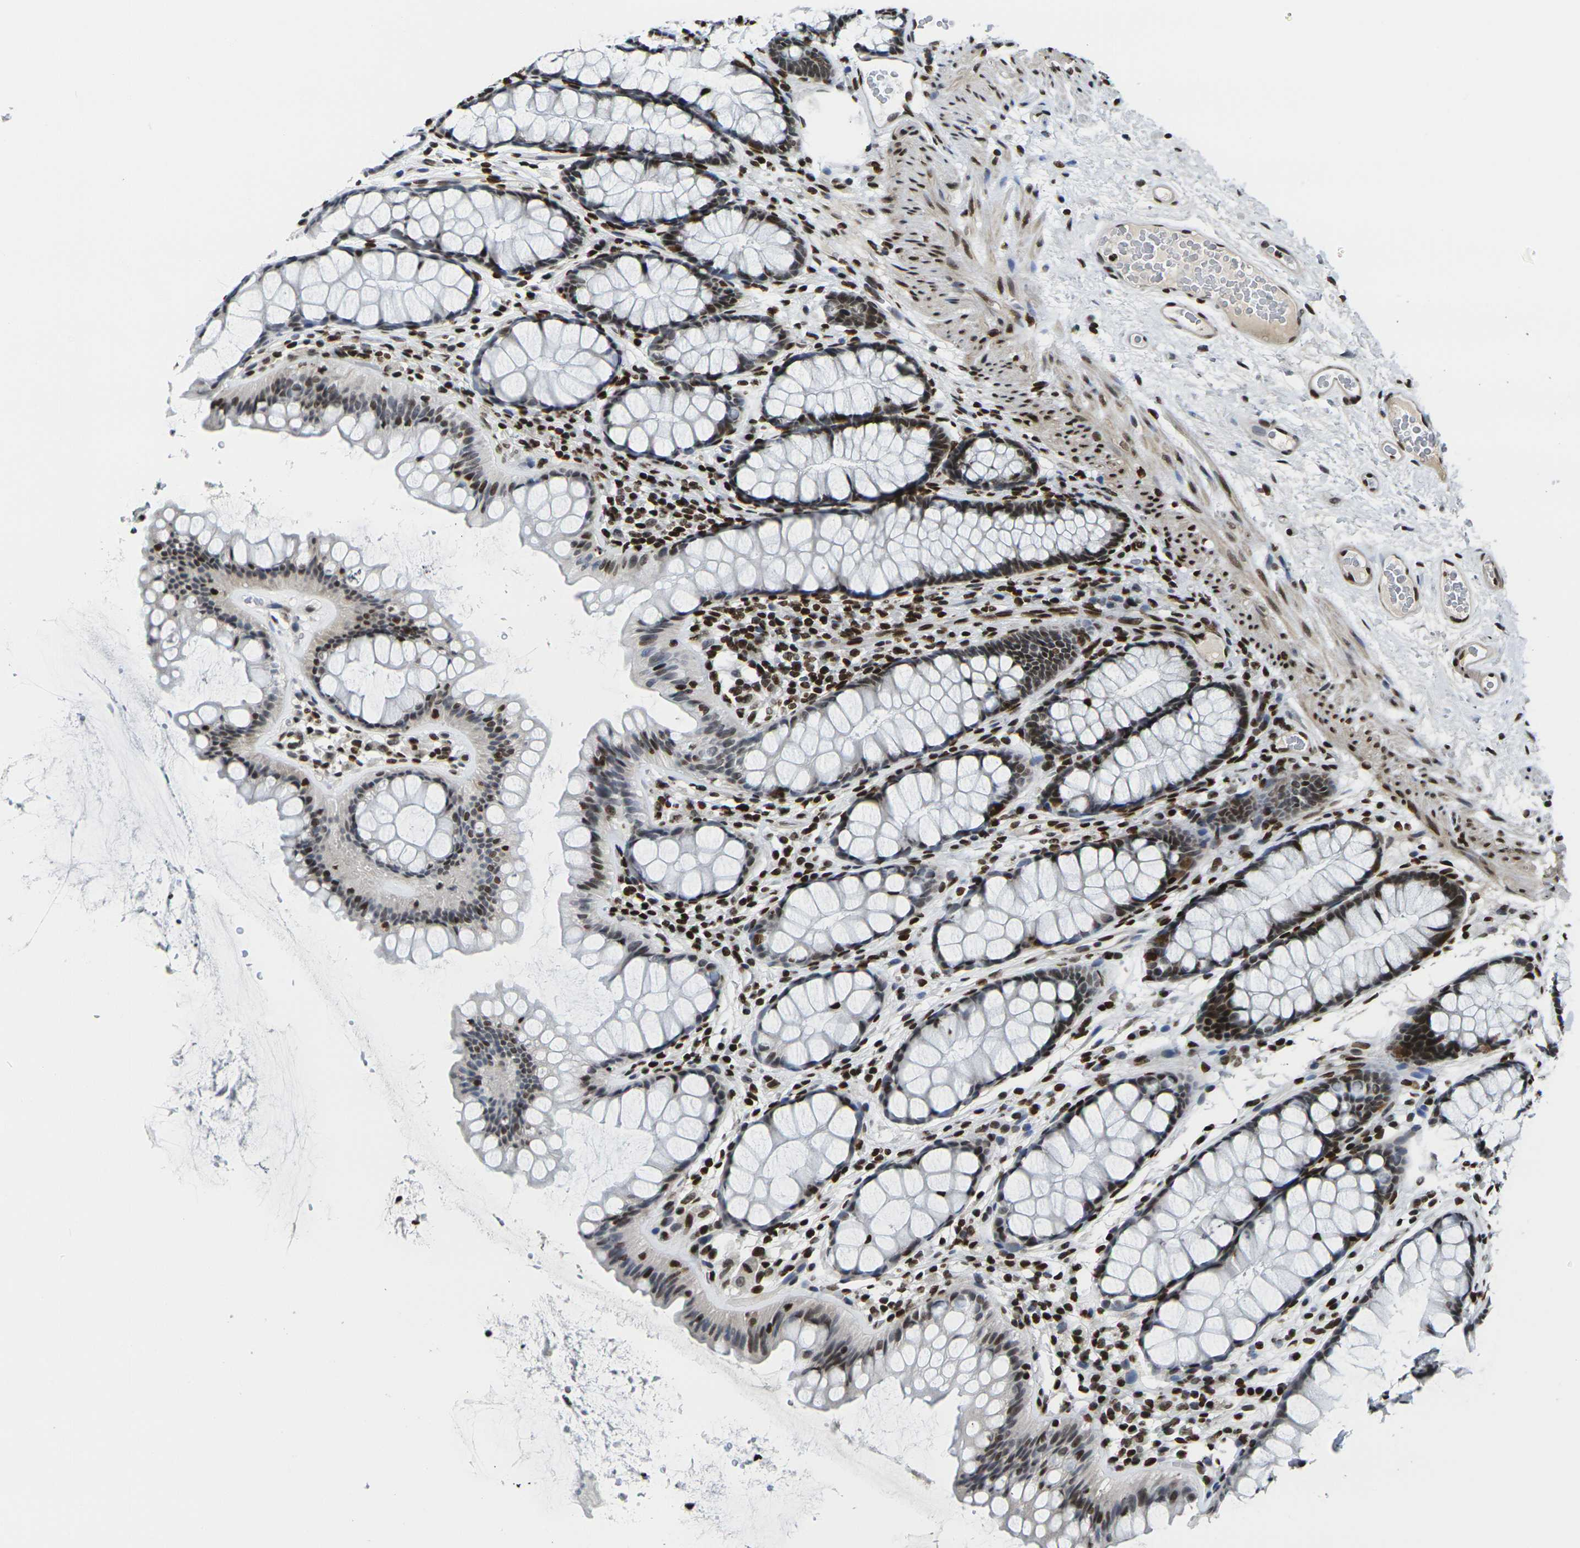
{"staining": {"intensity": "strong", "quantity": ">75%", "location": "nuclear"}, "tissue": "colon", "cell_type": "Endothelial cells", "image_type": "normal", "snomed": [{"axis": "morphology", "description": "Normal tissue, NOS"}, {"axis": "topography", "description": "Colon"}], "caption": "Immunohistochemistry (IHC) (DAB (3,3'-diaminobenzidine)) staining of normal human colon demonstrates strong nuclear protein positivity in approximately >75% of endothelial cells. The staining was performed using DAB (3,3'-diaminobenzidine) to visualize the protein expression in brown, while the nuclei were stained in blue with hematoxylin (Magnification: 20x).", "gene": "H1", "patient": {"sex": "female", "age": 55}}